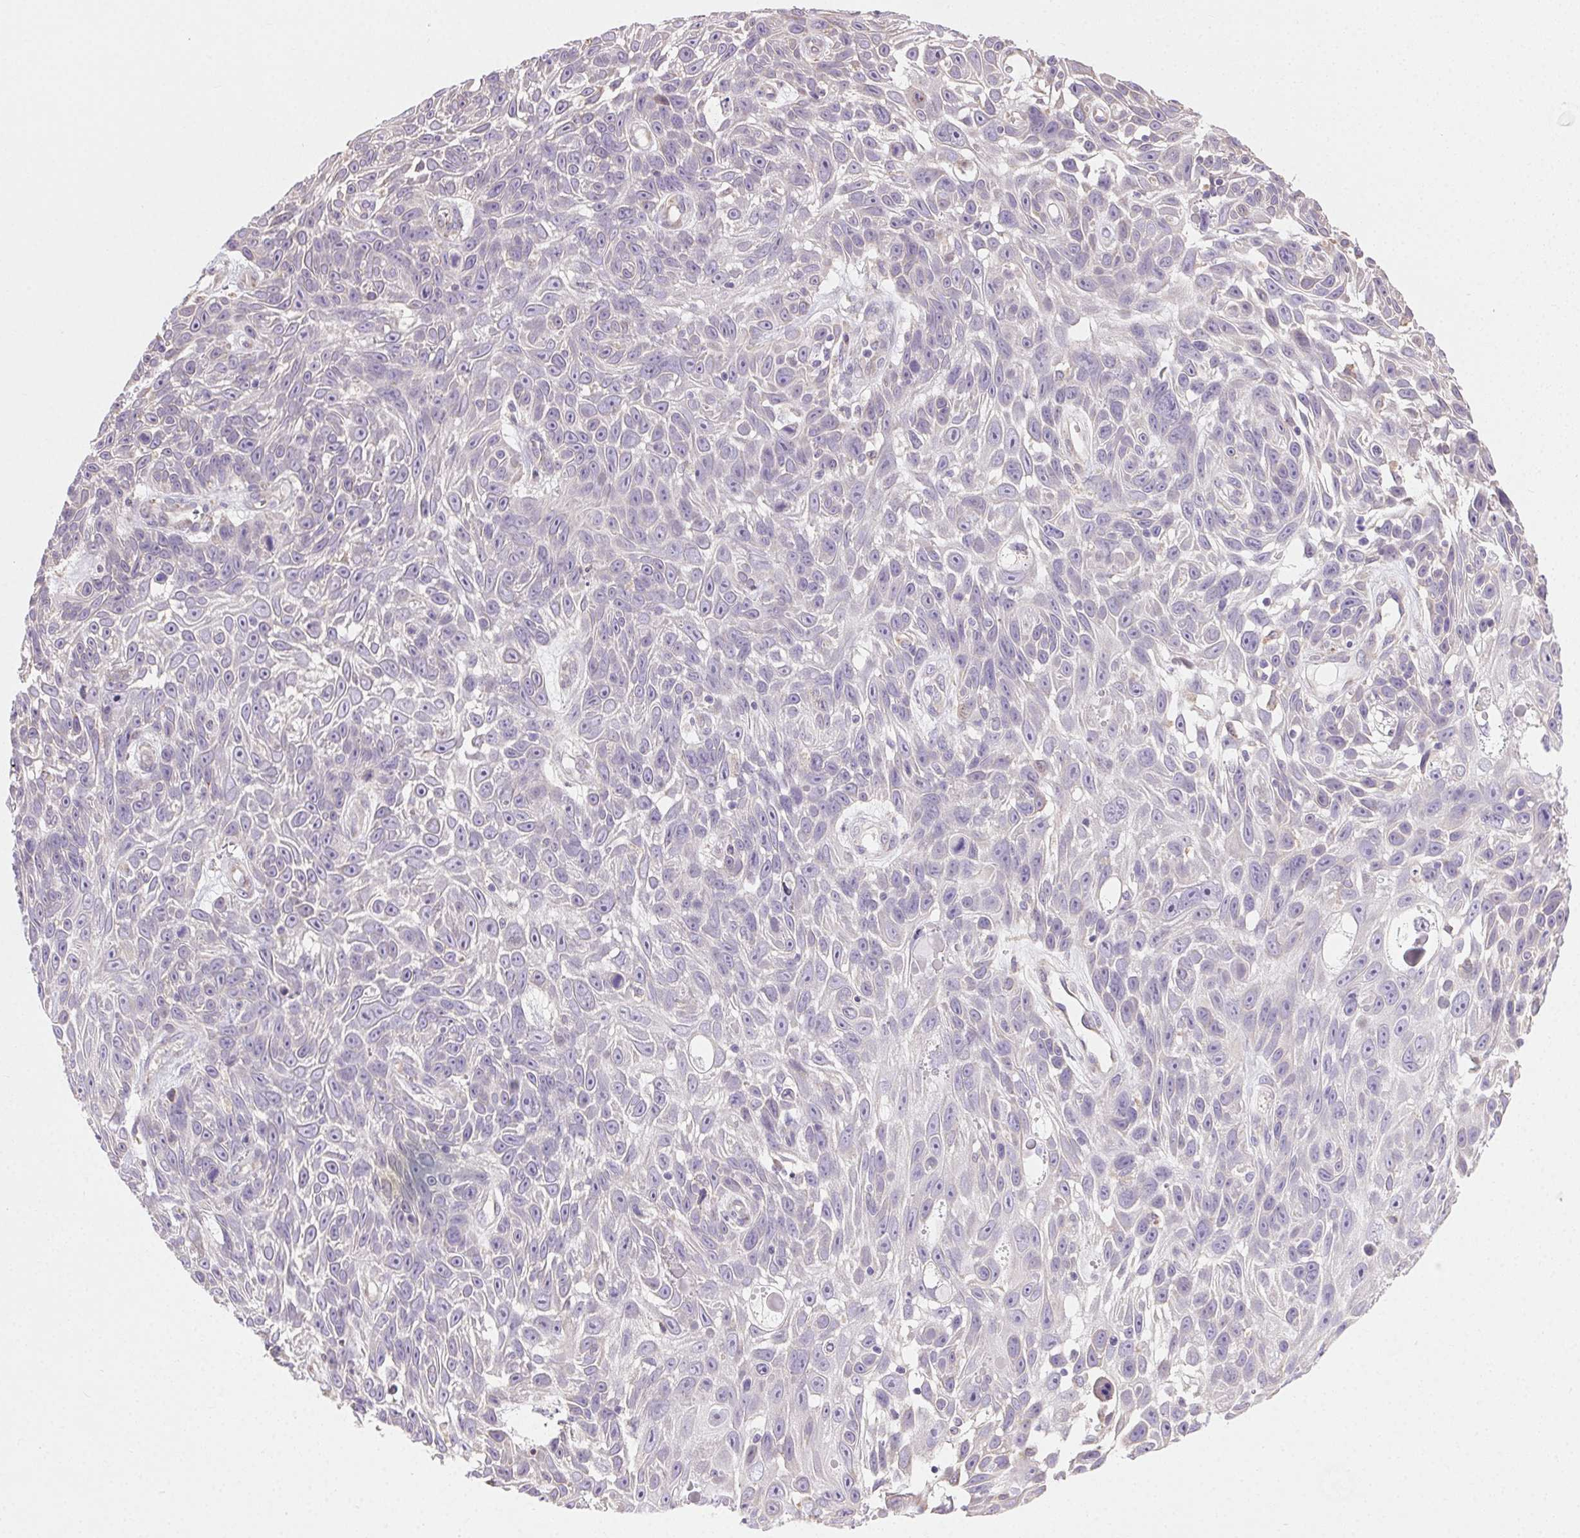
{"staining": {"intensity": "negative", "quantity": "none", "location": "none"}, "tissue": "skin cancer", "cell_type": "Tumor cells", "image_type": "cancer", "snomed": [{"axis": "morphology", "description": "Squamous cell carcinoma, NOS"}, {"axis": "topography", "description": "Skin"}], "caption": "Skin squamous cell carcinoma was stained to show a protein in brown. There is no significant expression in tumor cells.", "gene": "SNX31", "patient": {"sex": "male", "age": 82}}